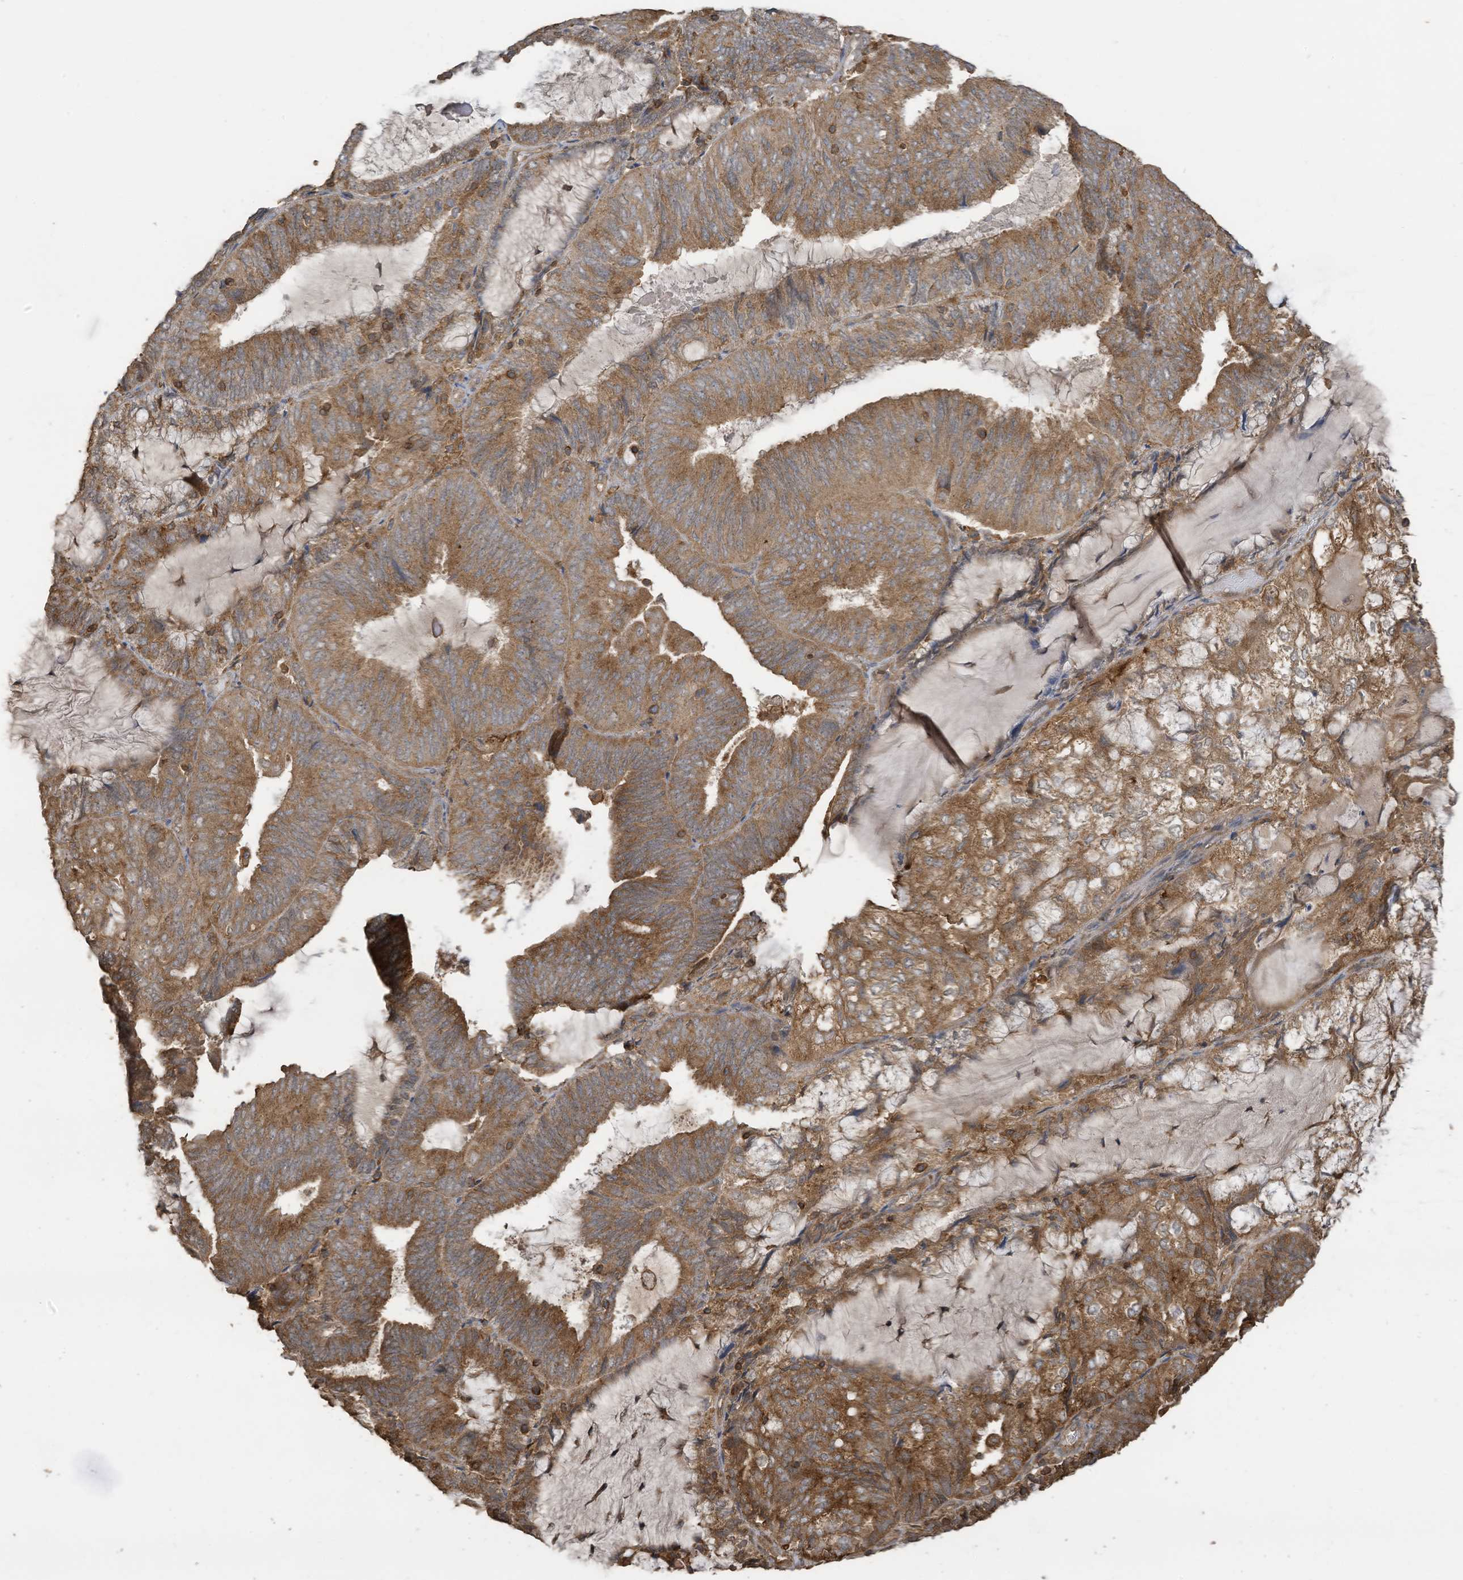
{"staining": {"intensity": "moderate", "quantity": ">75%", "location": "cytoplasmic/membranous"}, "tissue": "endometrial cancer", "cell_type": "Tumor cells", "image_type": "cancer", "snomed": [{"axis": "morphology", "description": "Adenocarcinoma, NOS"}, {"axis": "topography", "description": "Endometrium"}], "caption": "DAB (3,3'-diaminobenzidine) immunohistochemical staining of human endometrial adenocarcinoma exhibits moderate cytoplasmic/membranous protein staining in approximately >75% of tumor cells. (Brightfield microscopy of DAB IHC at high magnification).", "gene": "COX10", "patient": {"sex": "female", "age": 81}}